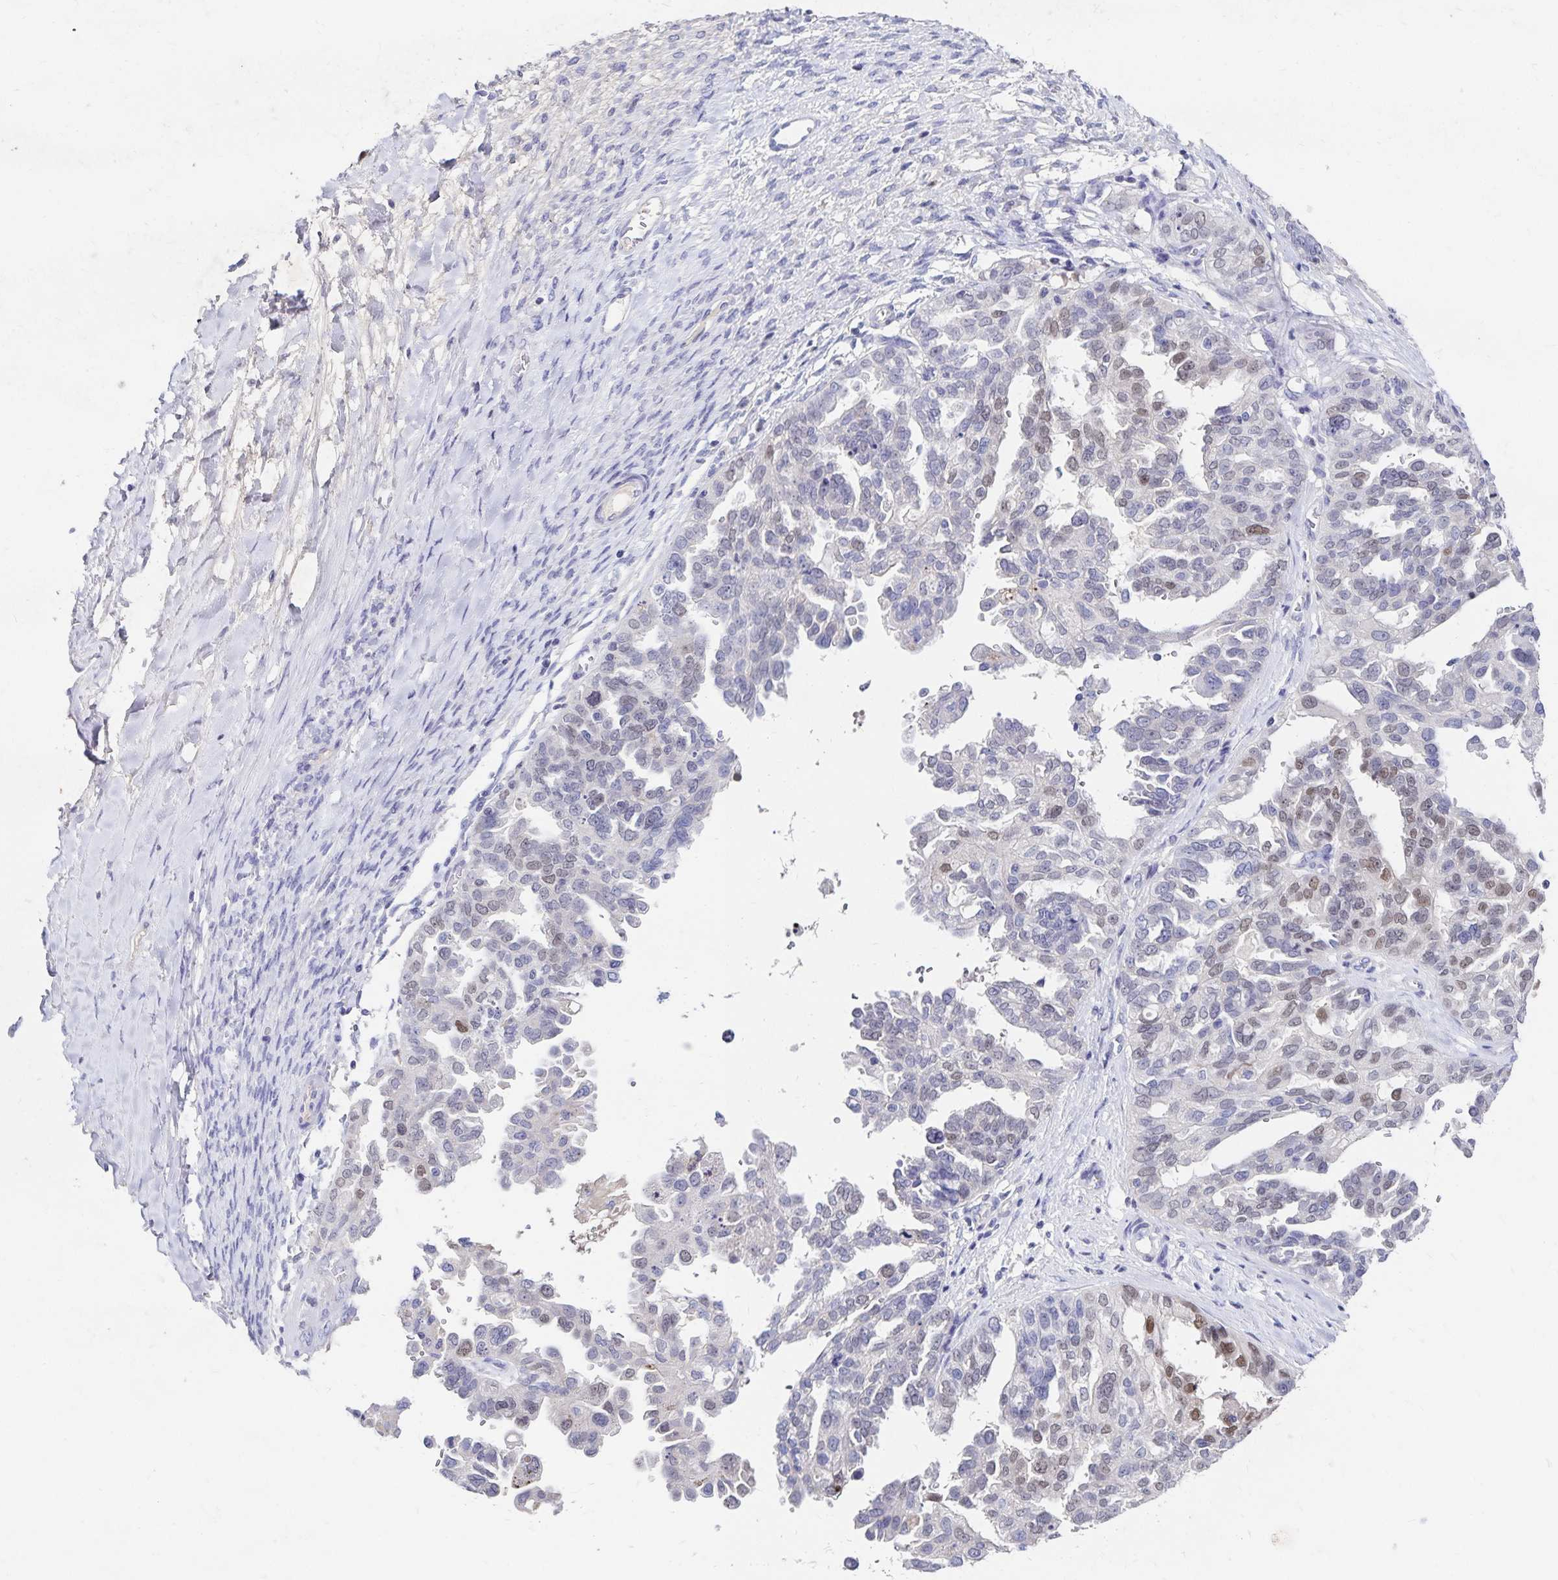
{"staining": {"intensity": "weak", "quantity": "<25%", "location": "nuclear"}, "tissue": "ovarian cancer", "cell_type": "Tumor cells", "image_type": "cancer", "snomed": [{"axis": "morphology", "description": "Cystadenocarcinoma, serous, NOS"}, {"axis": "topography", "description": "Ovary"}], "caption": "Tumor cells show no significant protein staining in ovarian serous cystadenocarcinoma.", "gene": "PAX5", "patient": {"sex": "female", "age": 53}}